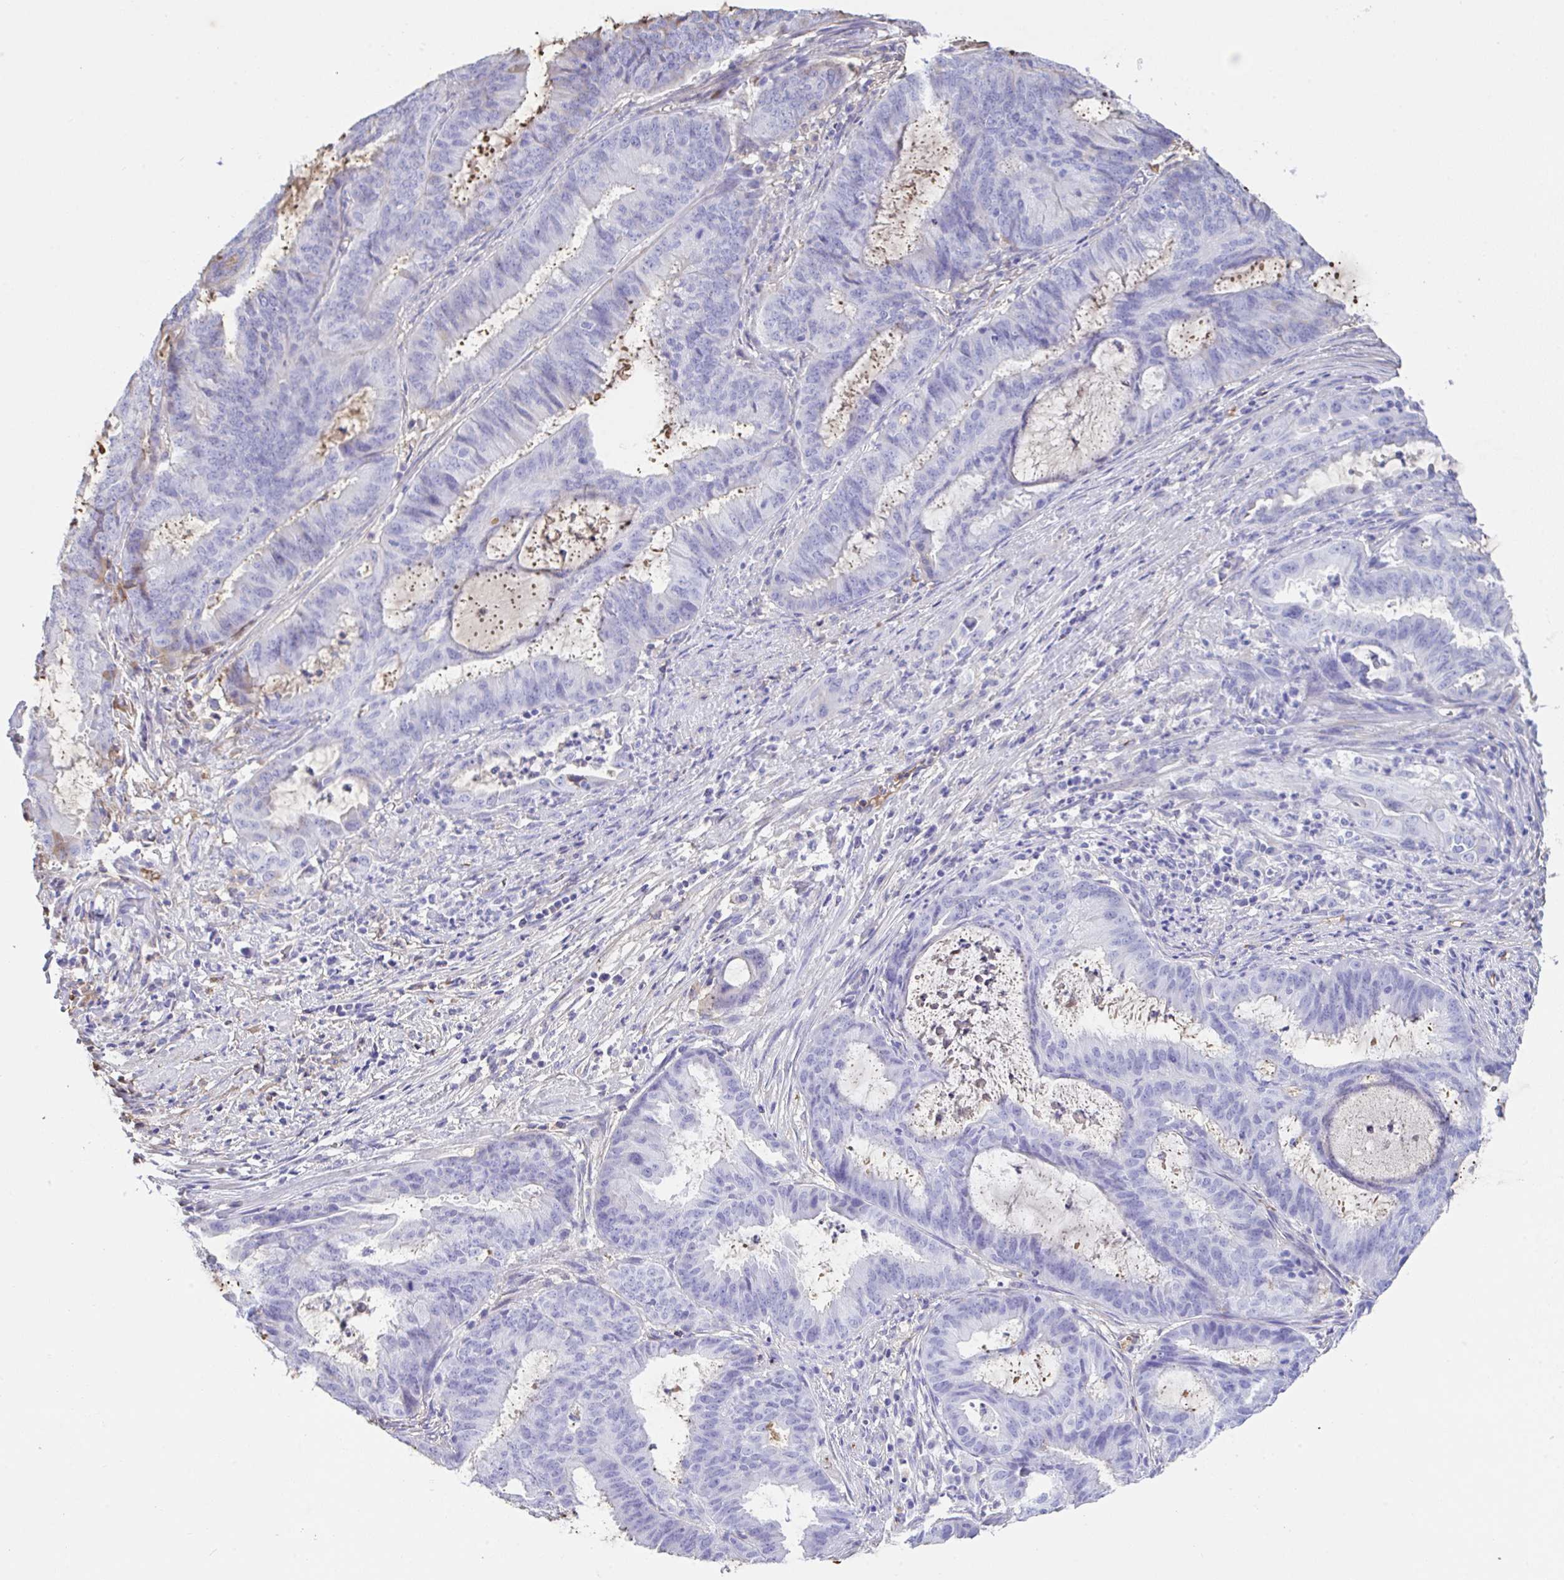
{"staining": {"intensity": "negative", "quantity": "none", "location": "none"}, "tissue": "endometrial cancer", "cell_type": "Tumor cells", "image_type": "cancer", "snomed": [{"axis": "morphology", "description": "Adenocarcinoma, NOS"}, {"axis": "topography", "description": "Endometrium"}], "caption": "A micrograph of human adenocarcinoma (endometrial) is negative for staining in tumor cells.", "gene": "HOXC12", "patient": {"sex": "female", "age": 51}}